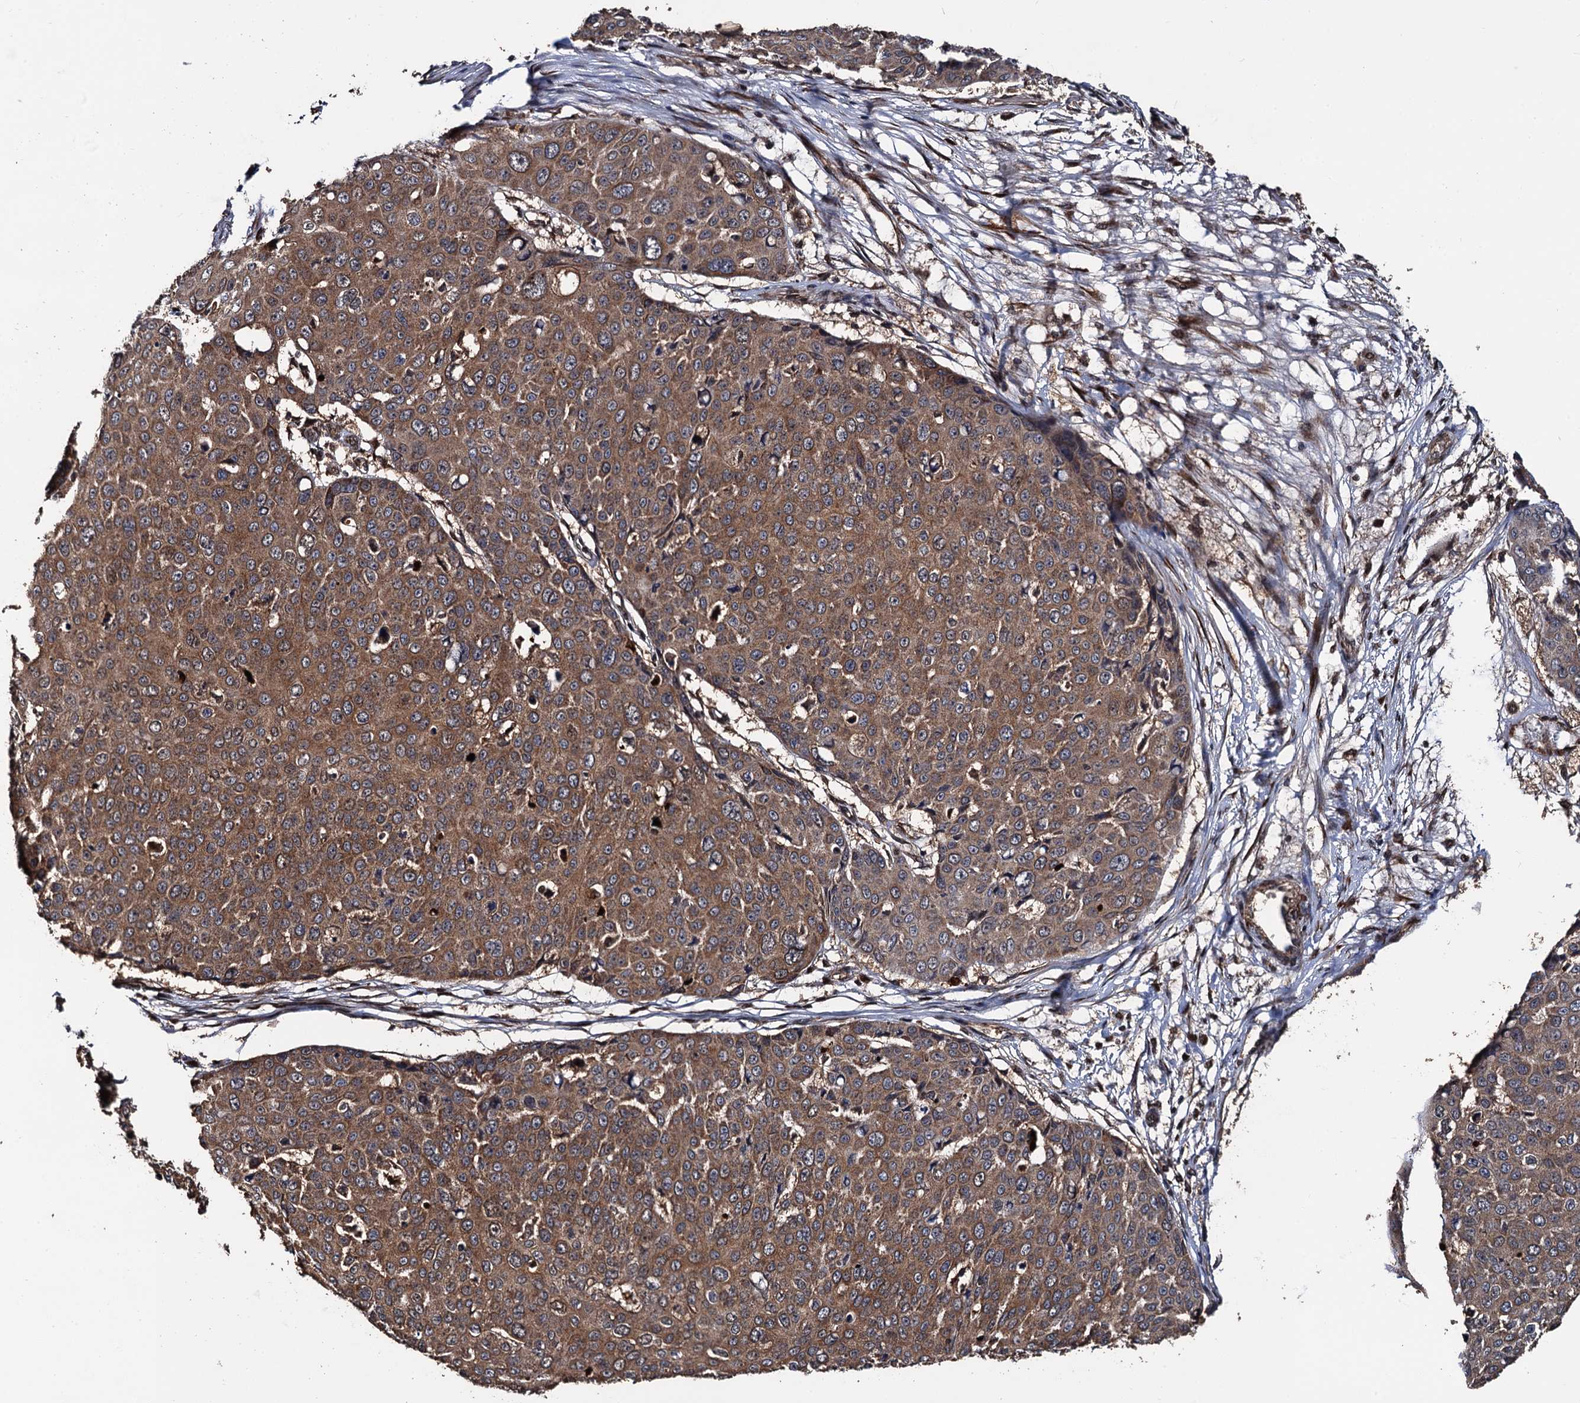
{"staining": {"intensity": "moderate", "quantity": ">75%", "location": "cytoplasmic/membranous"}, "tissue": "skin cancer", "cell_type": "Tumor cells", "image_type": "cancer", "snomed": [{"axis": "morphology", "description": "Squamous cell carcinoma, NOS"}, {"axis": "topography", "description": "Skin"}], "caption": "High-magnification brightfield microscopy of skin squamous cell carcinoma stained with DAB (brown) and counterstained with hematoxylin (blue). tumor cells exhibit moderate cytoplasmic/membranous expression is appreciated in about>75% of cells. The staining was performed using DAB, with brown indicating positive protein expression. Nuclei are stained blue with hematoxylin.", "gene": "MIER2", "patient": {"sex": "male", "age": 71}}